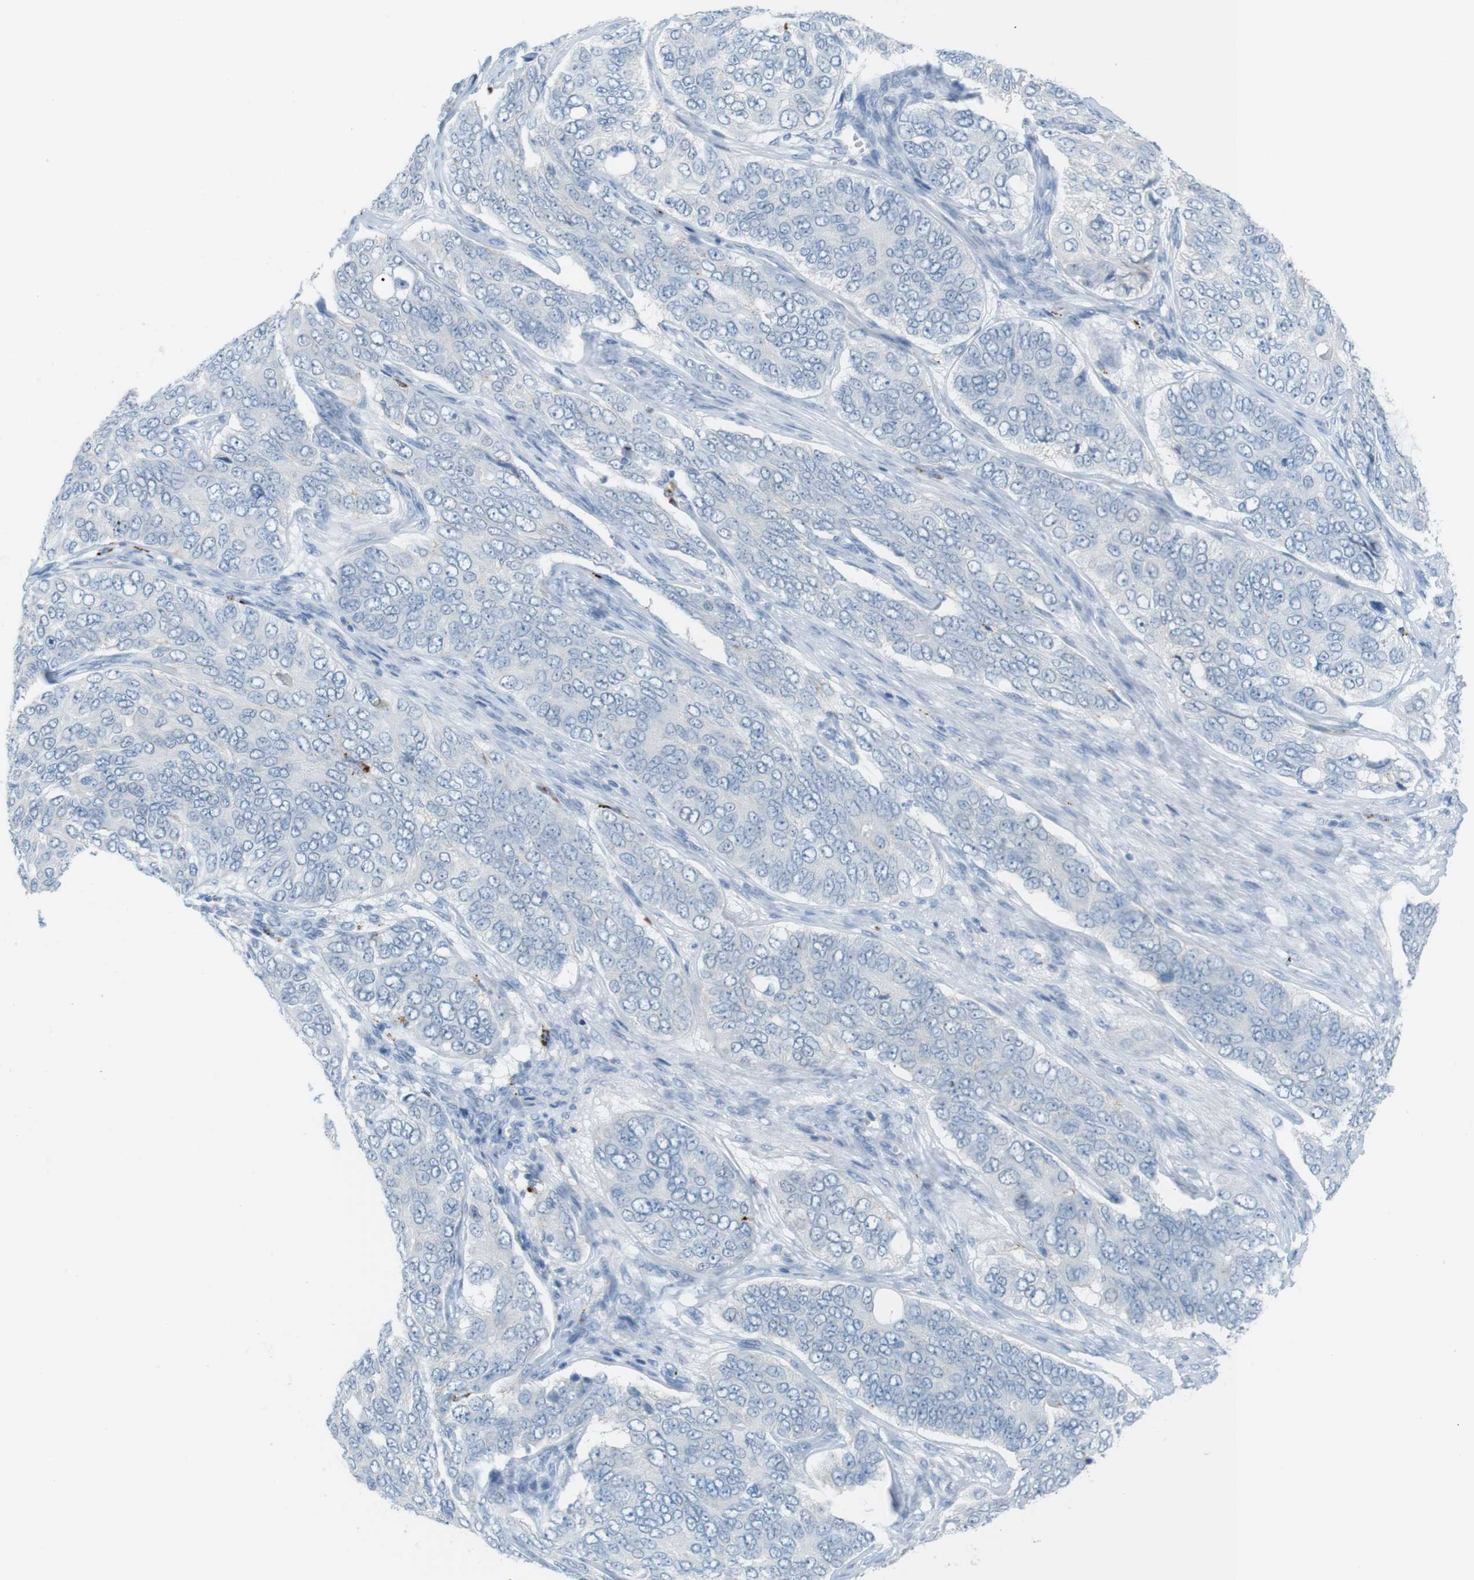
{"staining": {"intensity": "negative", "quantity": "none", "location": "none"}, "tissue": "ovarian cancer", "cell_type": "Tumor cells", "image_type": "cancer", "snomed": [{"axis": "morphology", "description": "Carcinoma, endometroid"}, {"axis": "topography", "description": "Ovary"}], "caption": "A high-resolution image shows immunohistochemistry staining of ovarian endometroid carcinoma, which demonstrates no significant expression in tumor cells.", "gene": "YIPF1", "patient": {"sex": "female", "age": 51}}